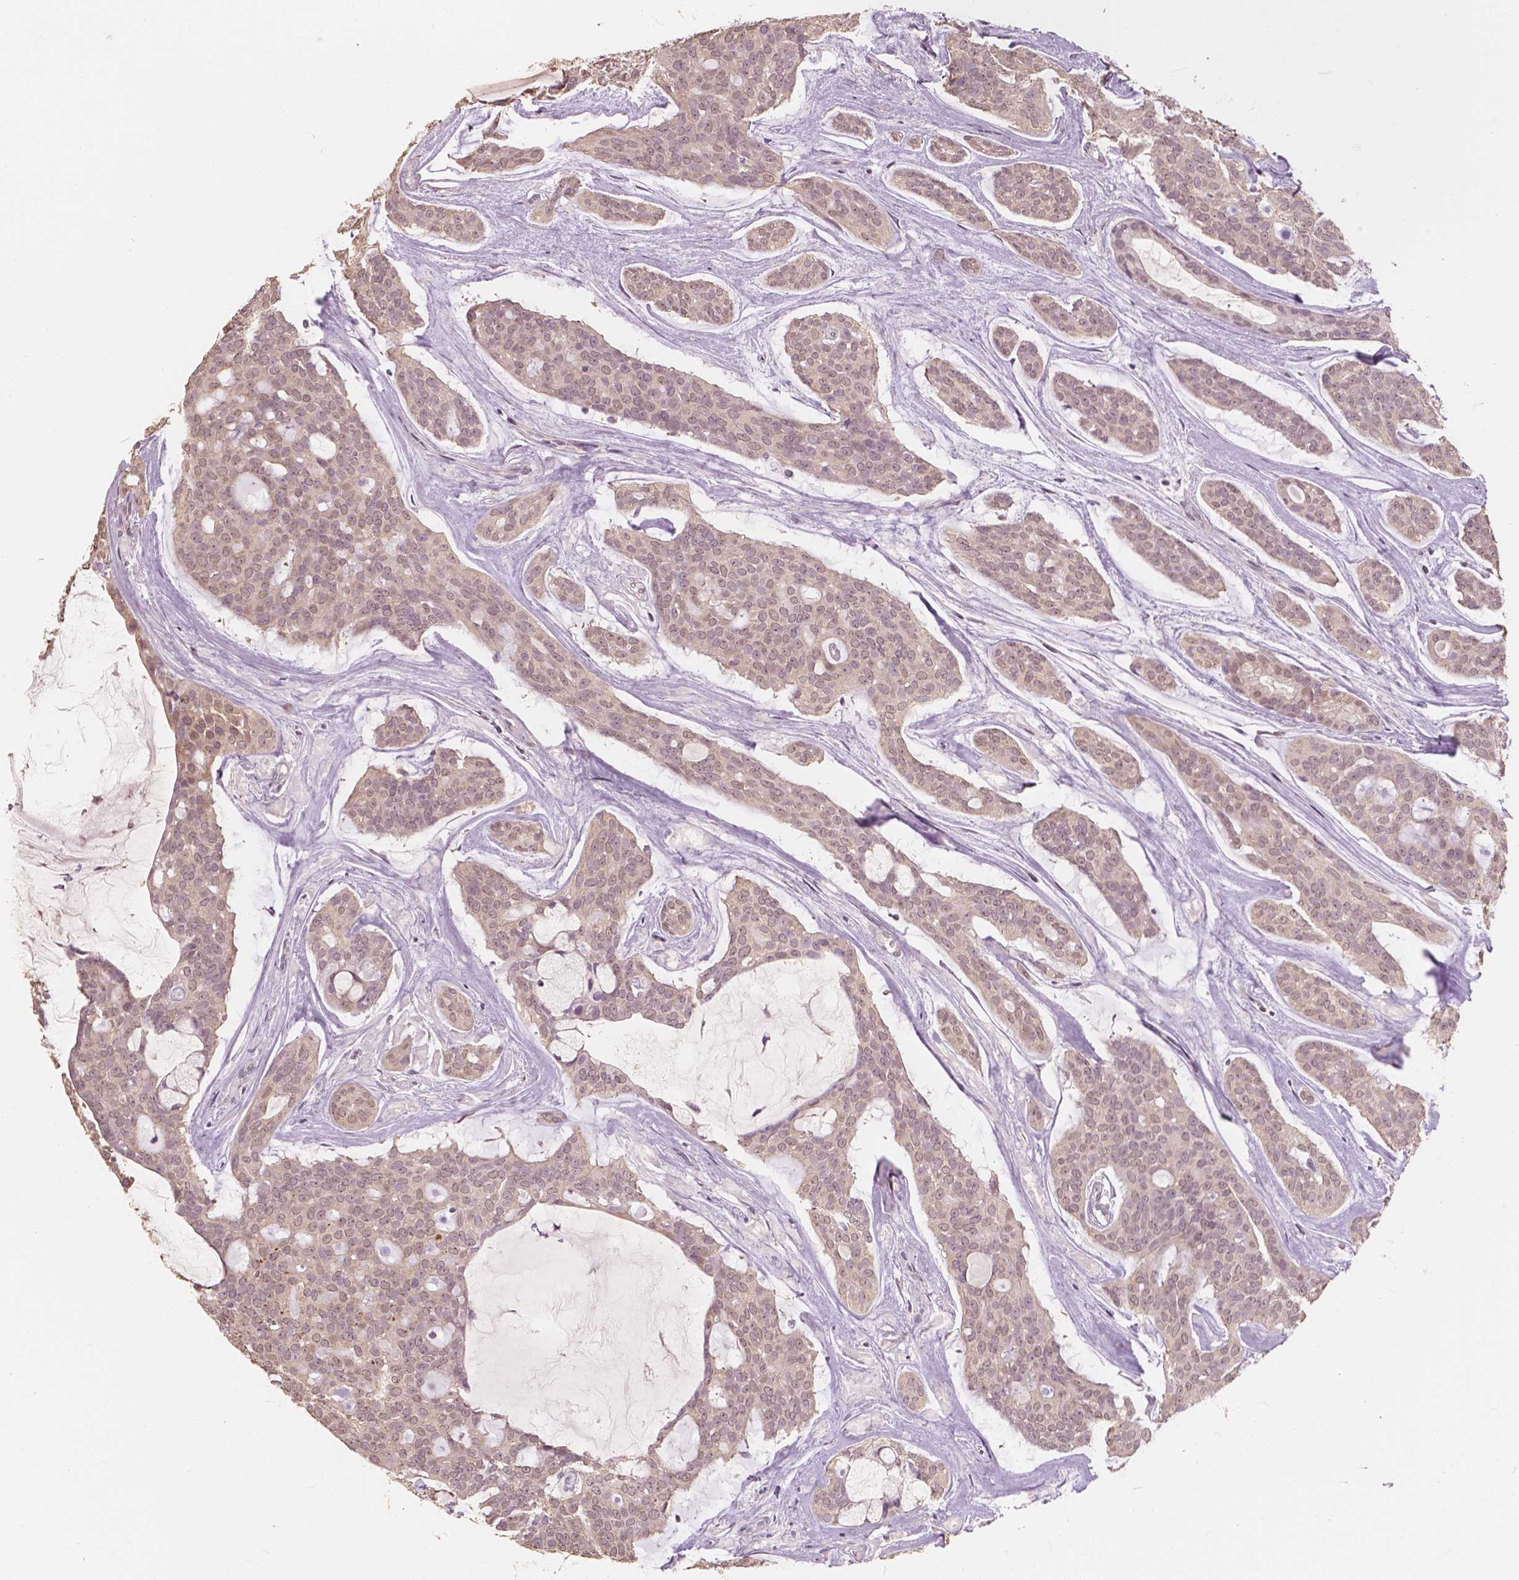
{"staining": {"intensity": "weak", "quantity": "25%-75%", "location": "nuclear"}, "tissue": "head and neck cancer", "cell_type": "Tumor cells", "image_type": "cancer", "snomed": [{"axis": "morphology", "description": "Adenocarcinoma, NOS"}, {"axis": "topography", "description": "Head-Neck"}], "caption": "DAB (3,3'-diaminobenzidine) immunohistochemical staining of adenocarcinoma (head and neck) reveals weak nuclear protein expression in approximately 25%-75% of tumor cells.", "gene": "SAT2", "patient": {"sex": "male", "age": 66}}